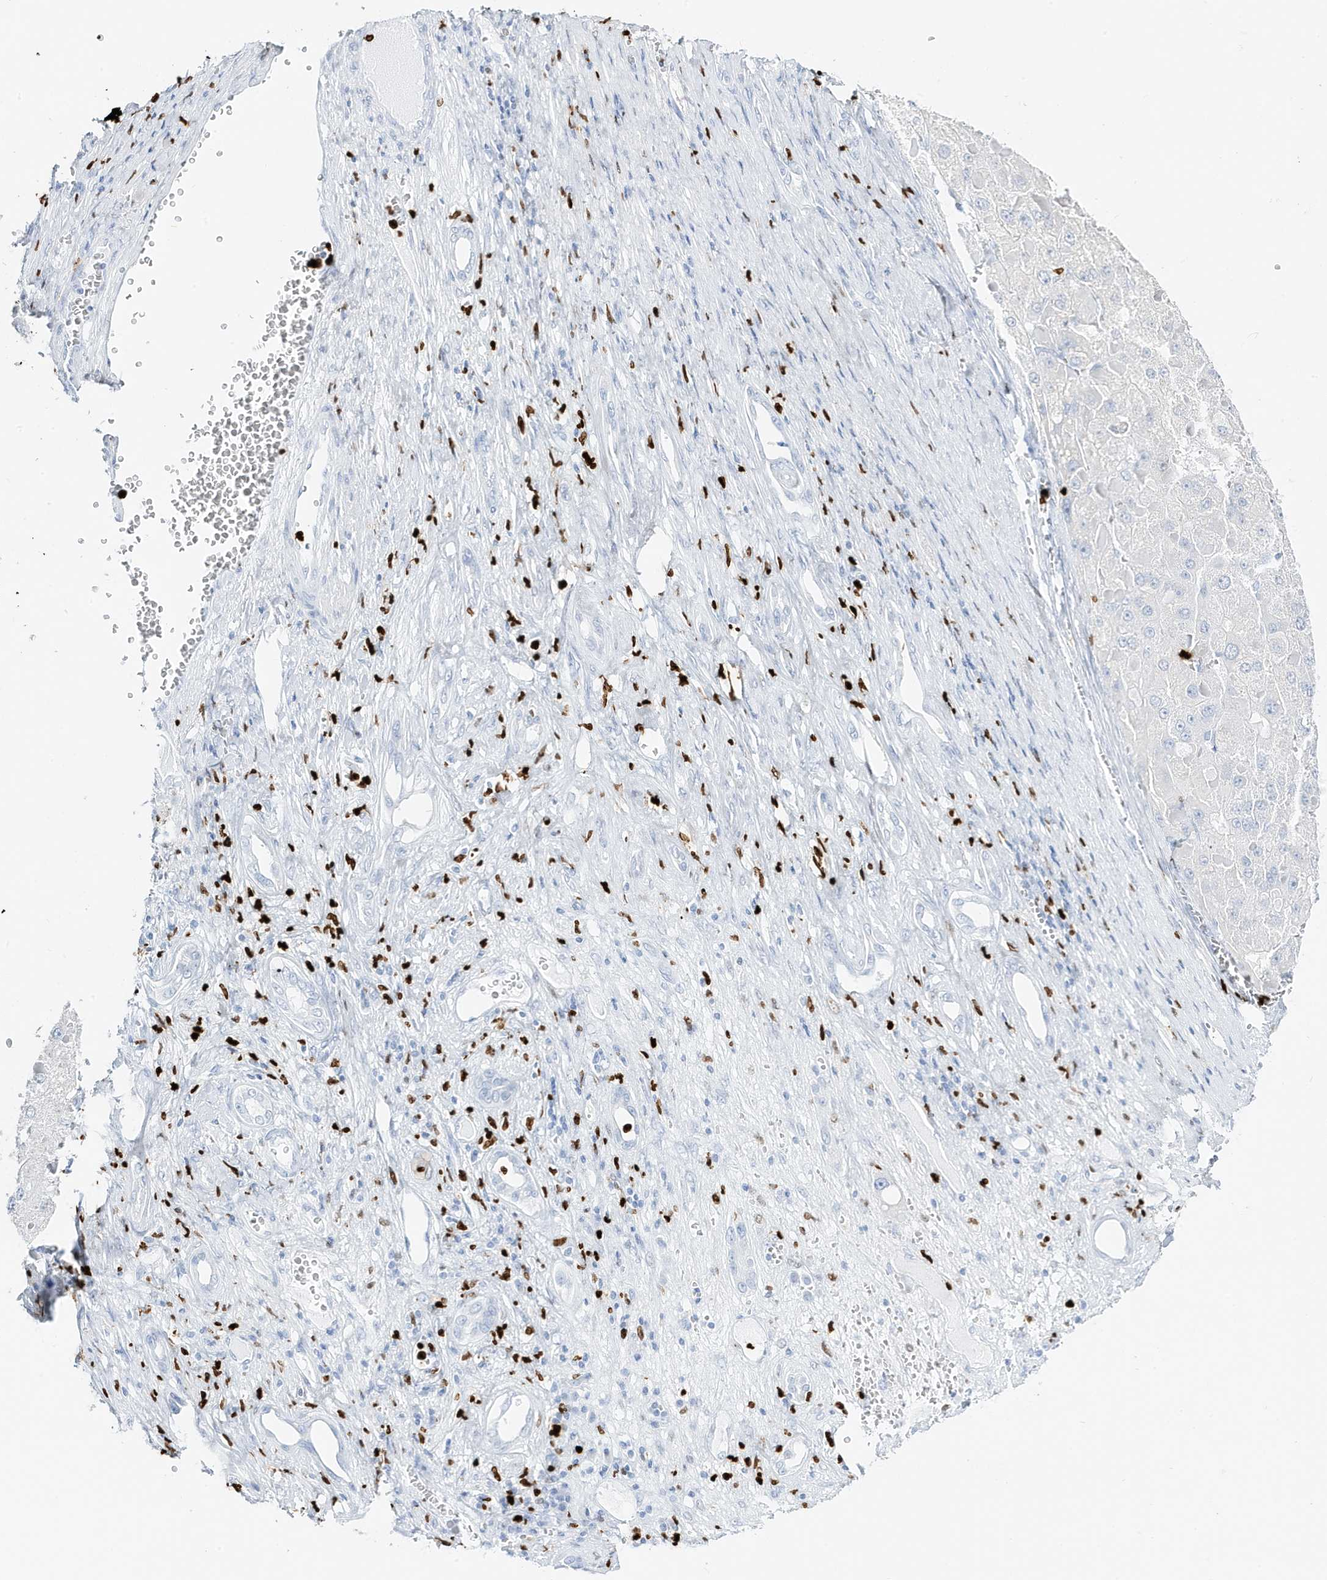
{"staining": {"intensity": "negative", "quantity": "none", "location": "none"}, "tissue": "liver cancer", "cell_type": "Tumor cells", "image_type": "cancer", "snomed": [{"axis": "morphology", "description": "Carcinoma, Hepatocellular, NOS"}, {"axis": "topography", "description": "Liver"}], "caption": "This histopathology image is of liver cancer stained with immunohistochemistry (IHC) to label a protein in brown with the nuclei are counter-stained blue. There is no staining in tumor cells.", "gene": "MNDA", "patient": {"sex": "female", "age": 73}}